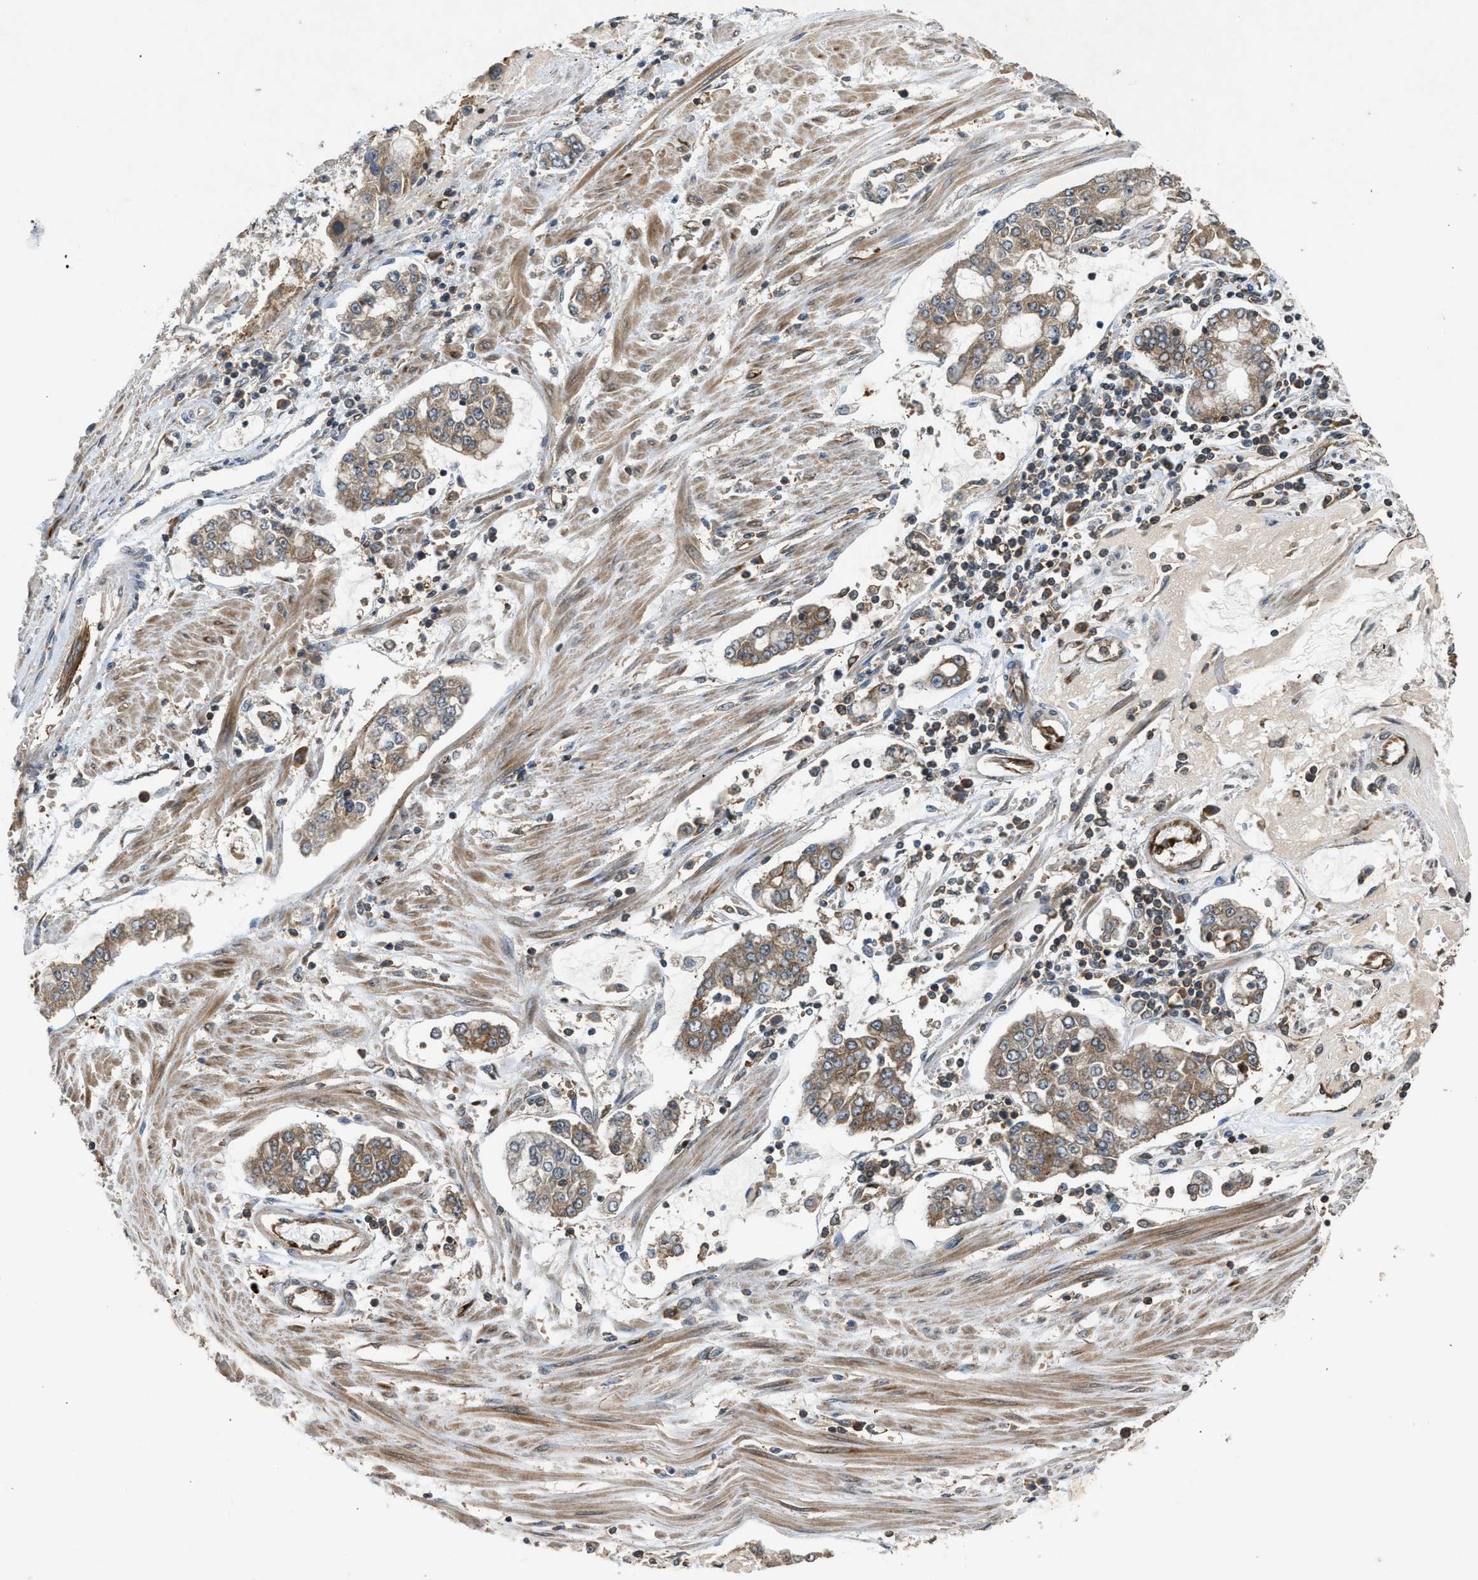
{"staining": {"intensity": "moderate", "quantity": "25%-75%", "location": "cytoplasmic/membranous"}, "tissue": "stomach cancer", "cell_type": "Tumor cells", "image_type": "cancer", "snomed": [{"axis": "morphology", "description": "Adenocarcinoma, NOS"}, {"axis": "topography", "description": "Stomach"}], "caption": "Immunohistochemistry (IHC) micrograph of stomach cancer (adenocarcinoma) stained for a protein (brown), which exhibits medium levels of moderate cytoplasmic/membranous expression in about 25%-75% of tumor cells.", "gene": "HIP1R", "patient": {"sex": "male", "age": 76}}